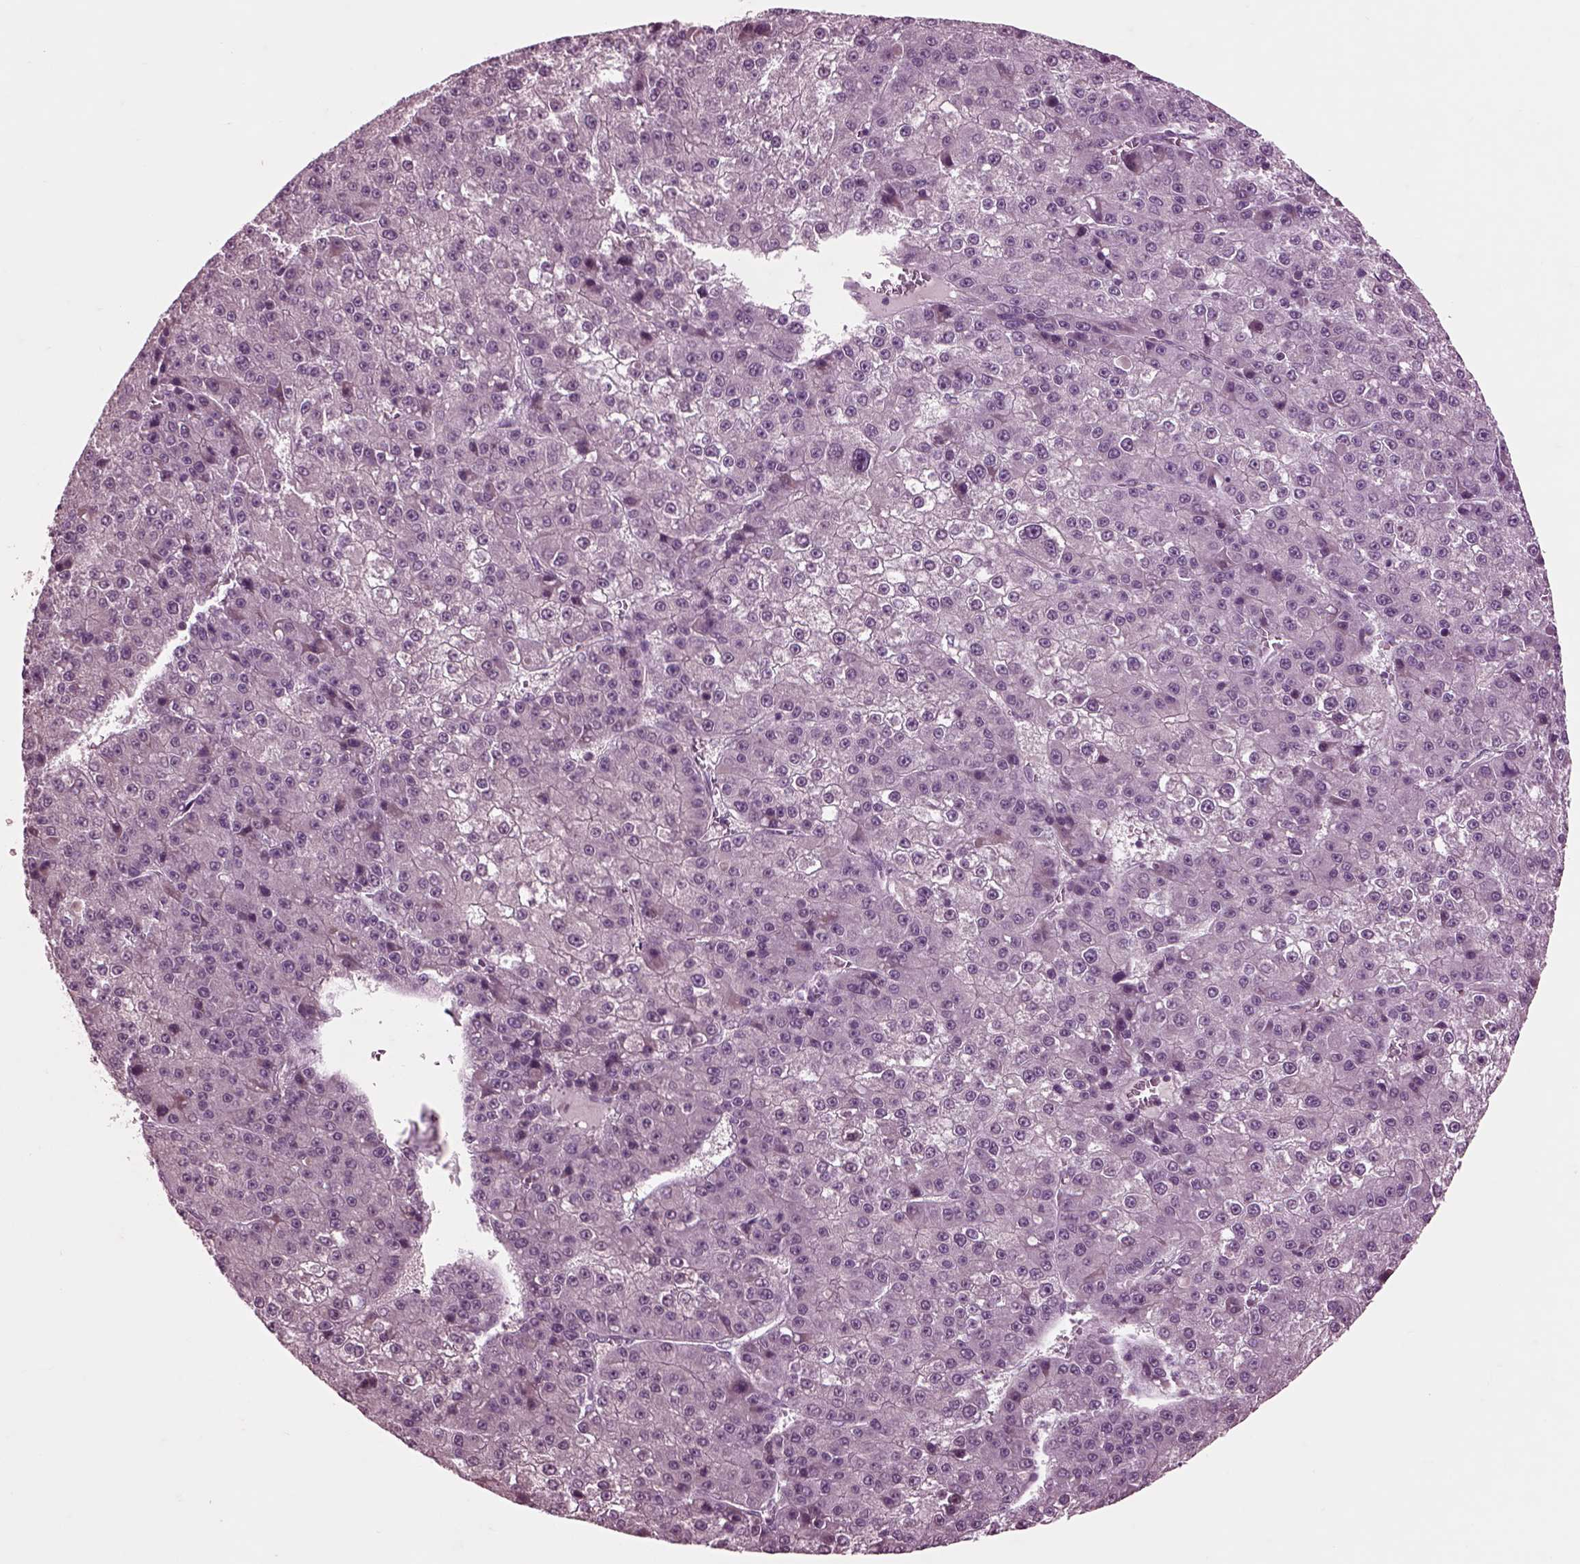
{"staining": {"intensity": "negative", "quantity": "none", "location": "none"}, "tissue": "liver cancer", "cell_type": "Tumor cells", "image_type": "cancer", "snomed": [{"axis": "morphology", "description": "Carcinoma, Hepatocellular, NOS"}, {"axis": "topography", "description": "Liver"}], "caption": "Immunohistochemistry (IHC) image of human hepatocellular carcinoma (liver) stained for a protein (brown), which demonstrates no positivity in tumor cells.", "gene": "CHGB", "patient": {"sex": "female", "age": 73}}